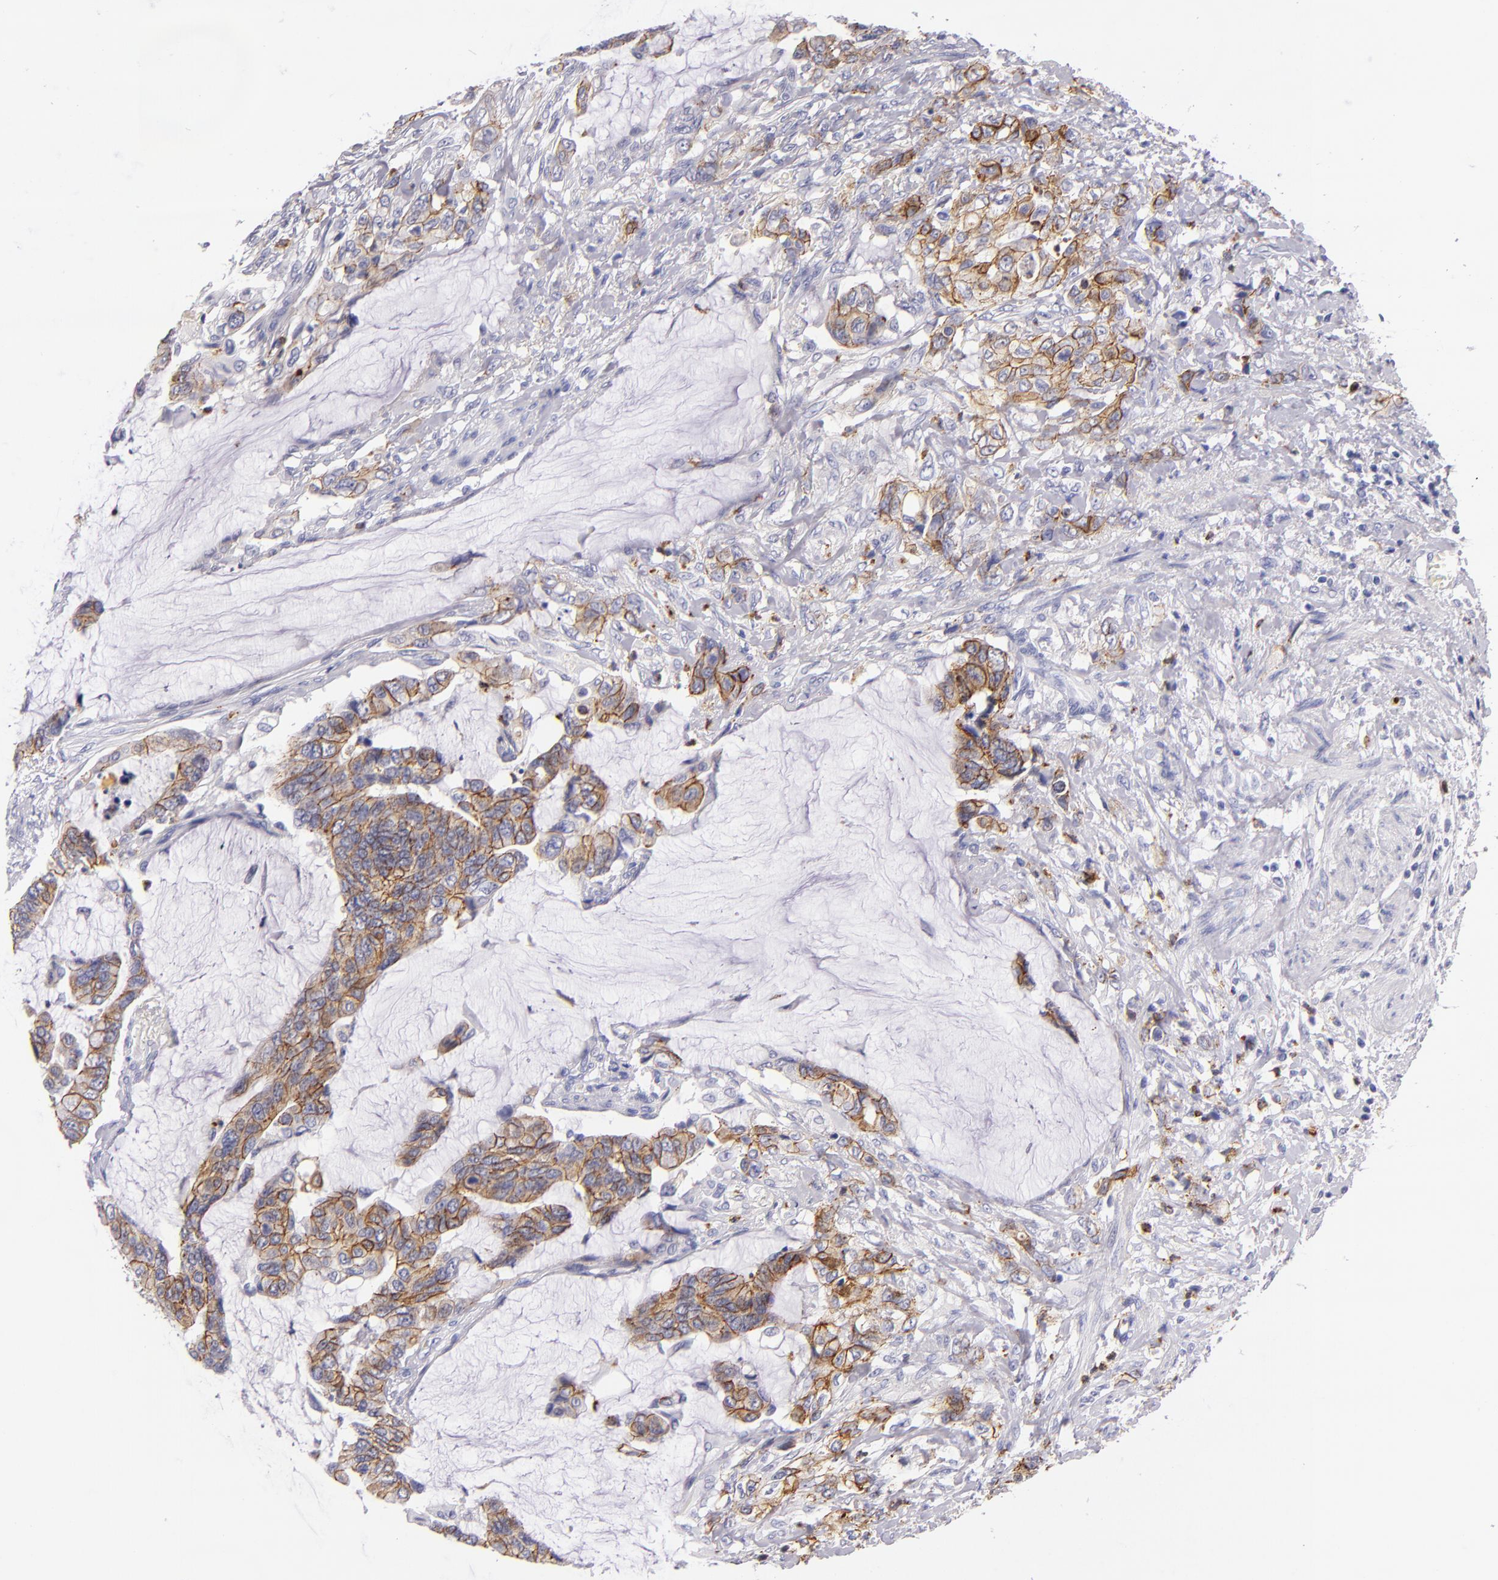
{"staining": {"intensity": "moderate", "quantity": ">75%", "location": "cytoplasmic/membranous"}, "tissue": "colorectal cancer", "cell_type": "Tumor cells", "image_type": "cancer", "snomed": [{"axis": "morphology", "description": "Adenocarcinoma, NOS"}, {"axis": "topography", "description": "Rectum"}], "caption": "Protein expression analysis of human colorectal cancer (adenocarcinoma) reveals moderate cytoplasmic/membranous positivity in approximately >75% of tumor cells.", "gene": "CDH3", "patient": {"sex": "female", "age": 59}}